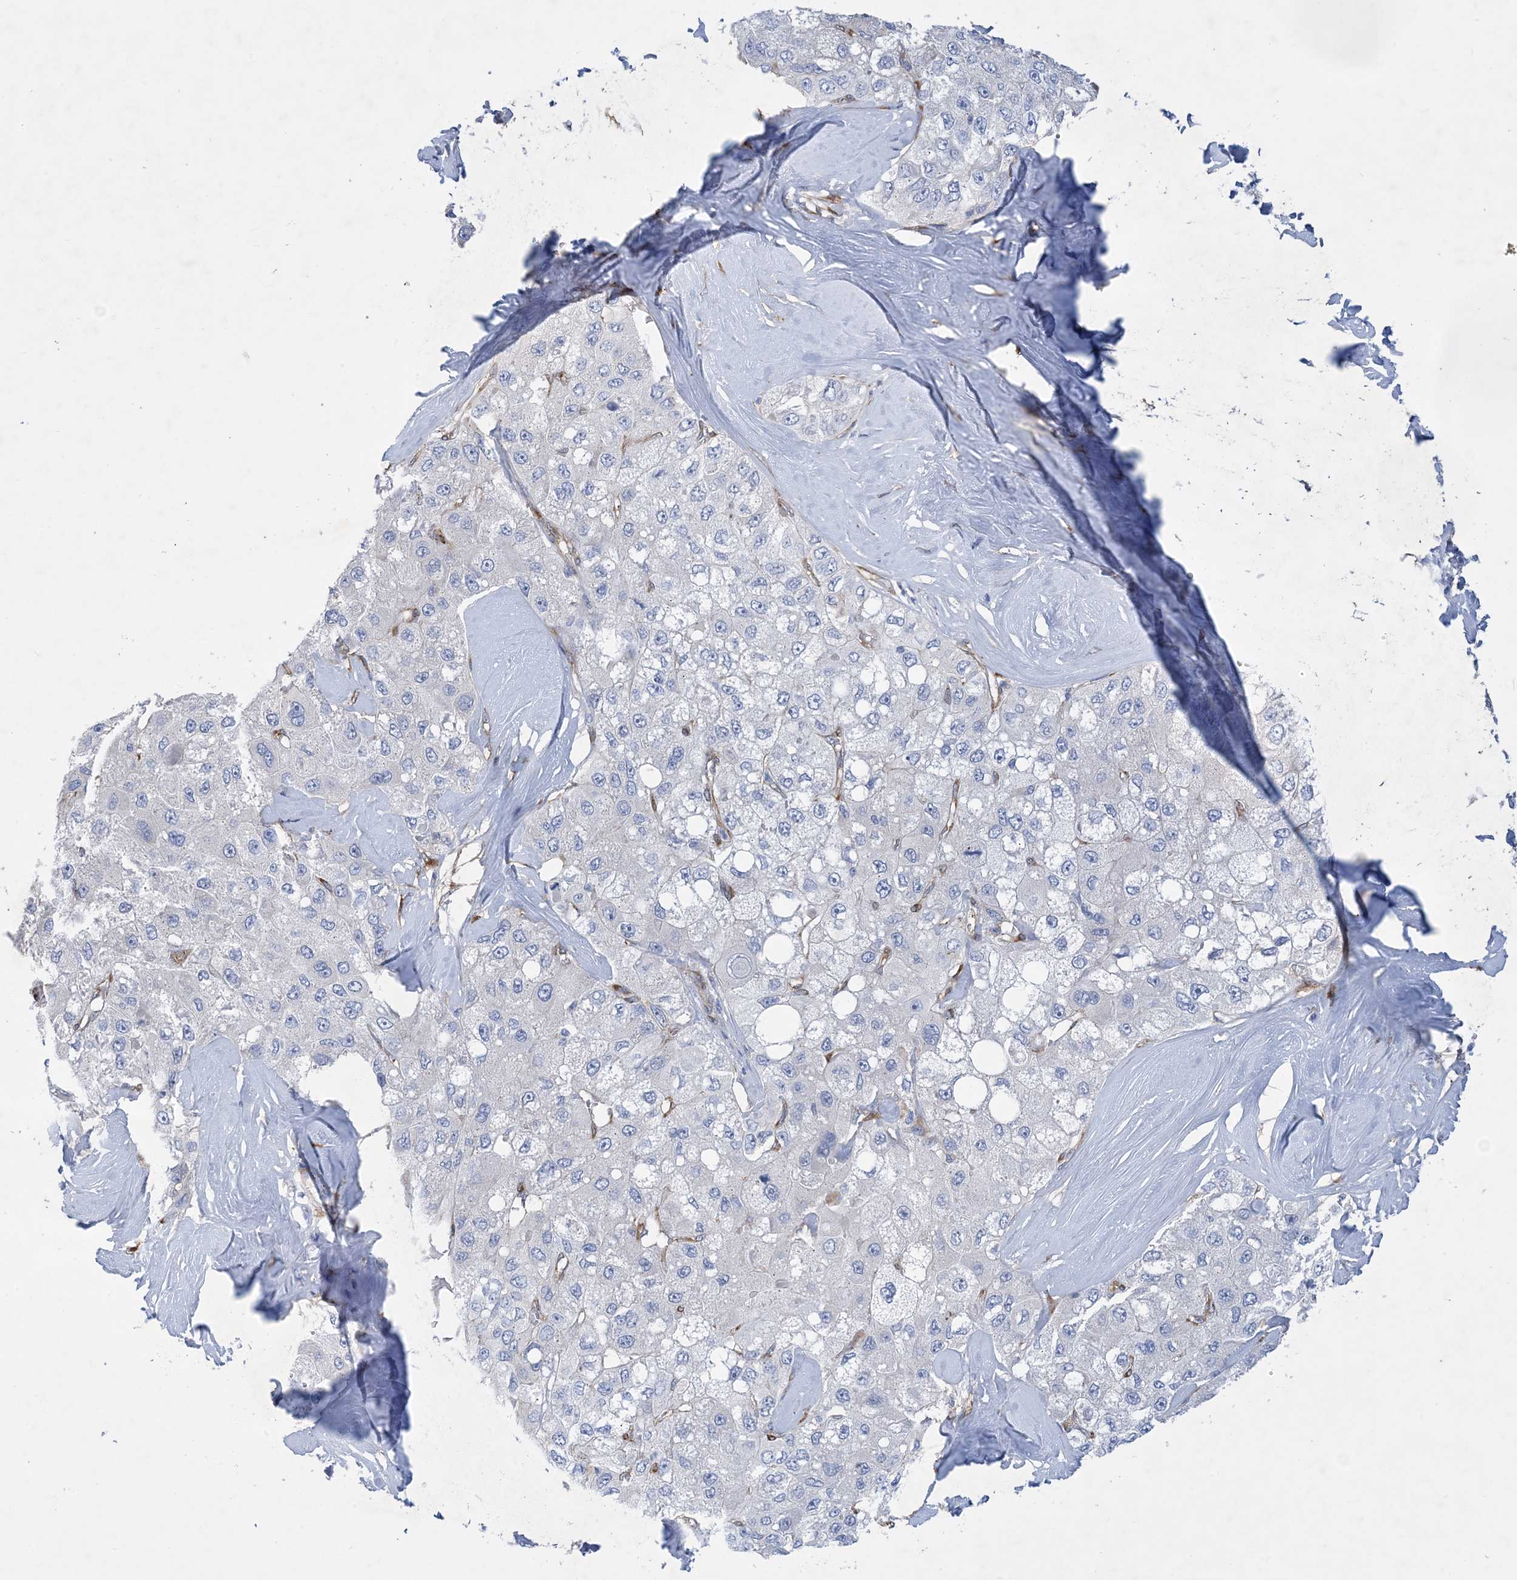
{"staining": {"intensity": "negative", "quantity": "none", "location": "none"}, "tissue": "liver cancer", "cell_type": "Tumor cells", "image_type": "cancer", "snomed": [{"axis": "morphology", "description": "Carcinoma, Hepatocellular, NOS"}, {"axis": "topography", "description": "Liver"}], "caption": "Human liver cancer (hepatocellular carcinoma) stained for a protein using IHC displays no positivity in tumor cells.", "gene": "RBMS3", "patient": {"sex": "male", "age": 80}}